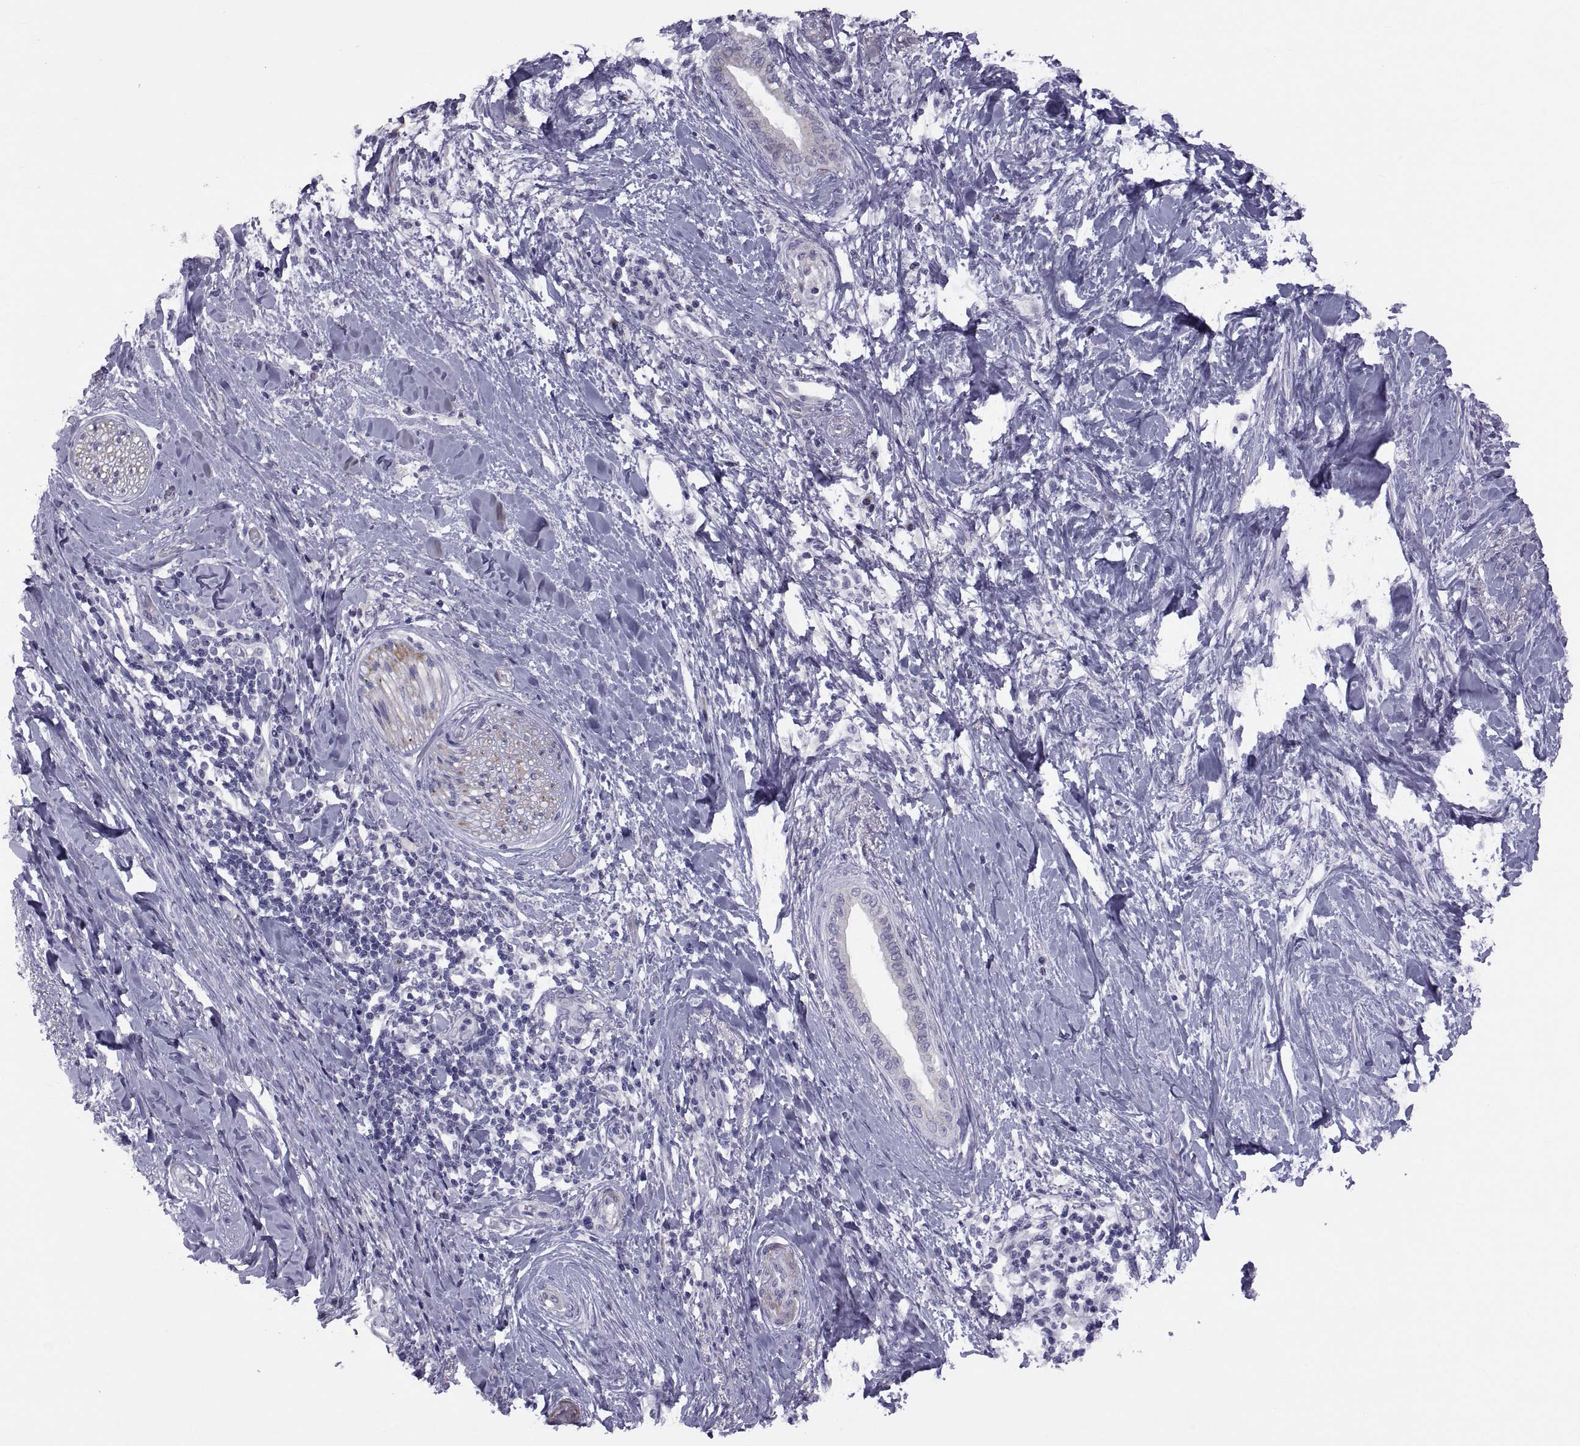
{"staining": {"intensity": "negative", "quantity": "none", "location": "none"}, "tissue": "pancreatic cancer", "cell_type": "Tumor cells", "image_type": "cancer", "snomed": [{"axis": "morphology", "description": "Normal tissue, NOS"}, {"axis": "morphology", "description": "Adenocarcinoma, NOS"}, {"axis": "topography", "description": "Pancreas"}, {"axis": "topography", "description": "Duodenum"}], "caption": "The immunohistochemistry photomicrograph has no significant expression in tumor cells of adenocarcinoma (pancreatic) tissue.", "gene": "TMEM158", "patient": {"sex": "female", "age": 60}}